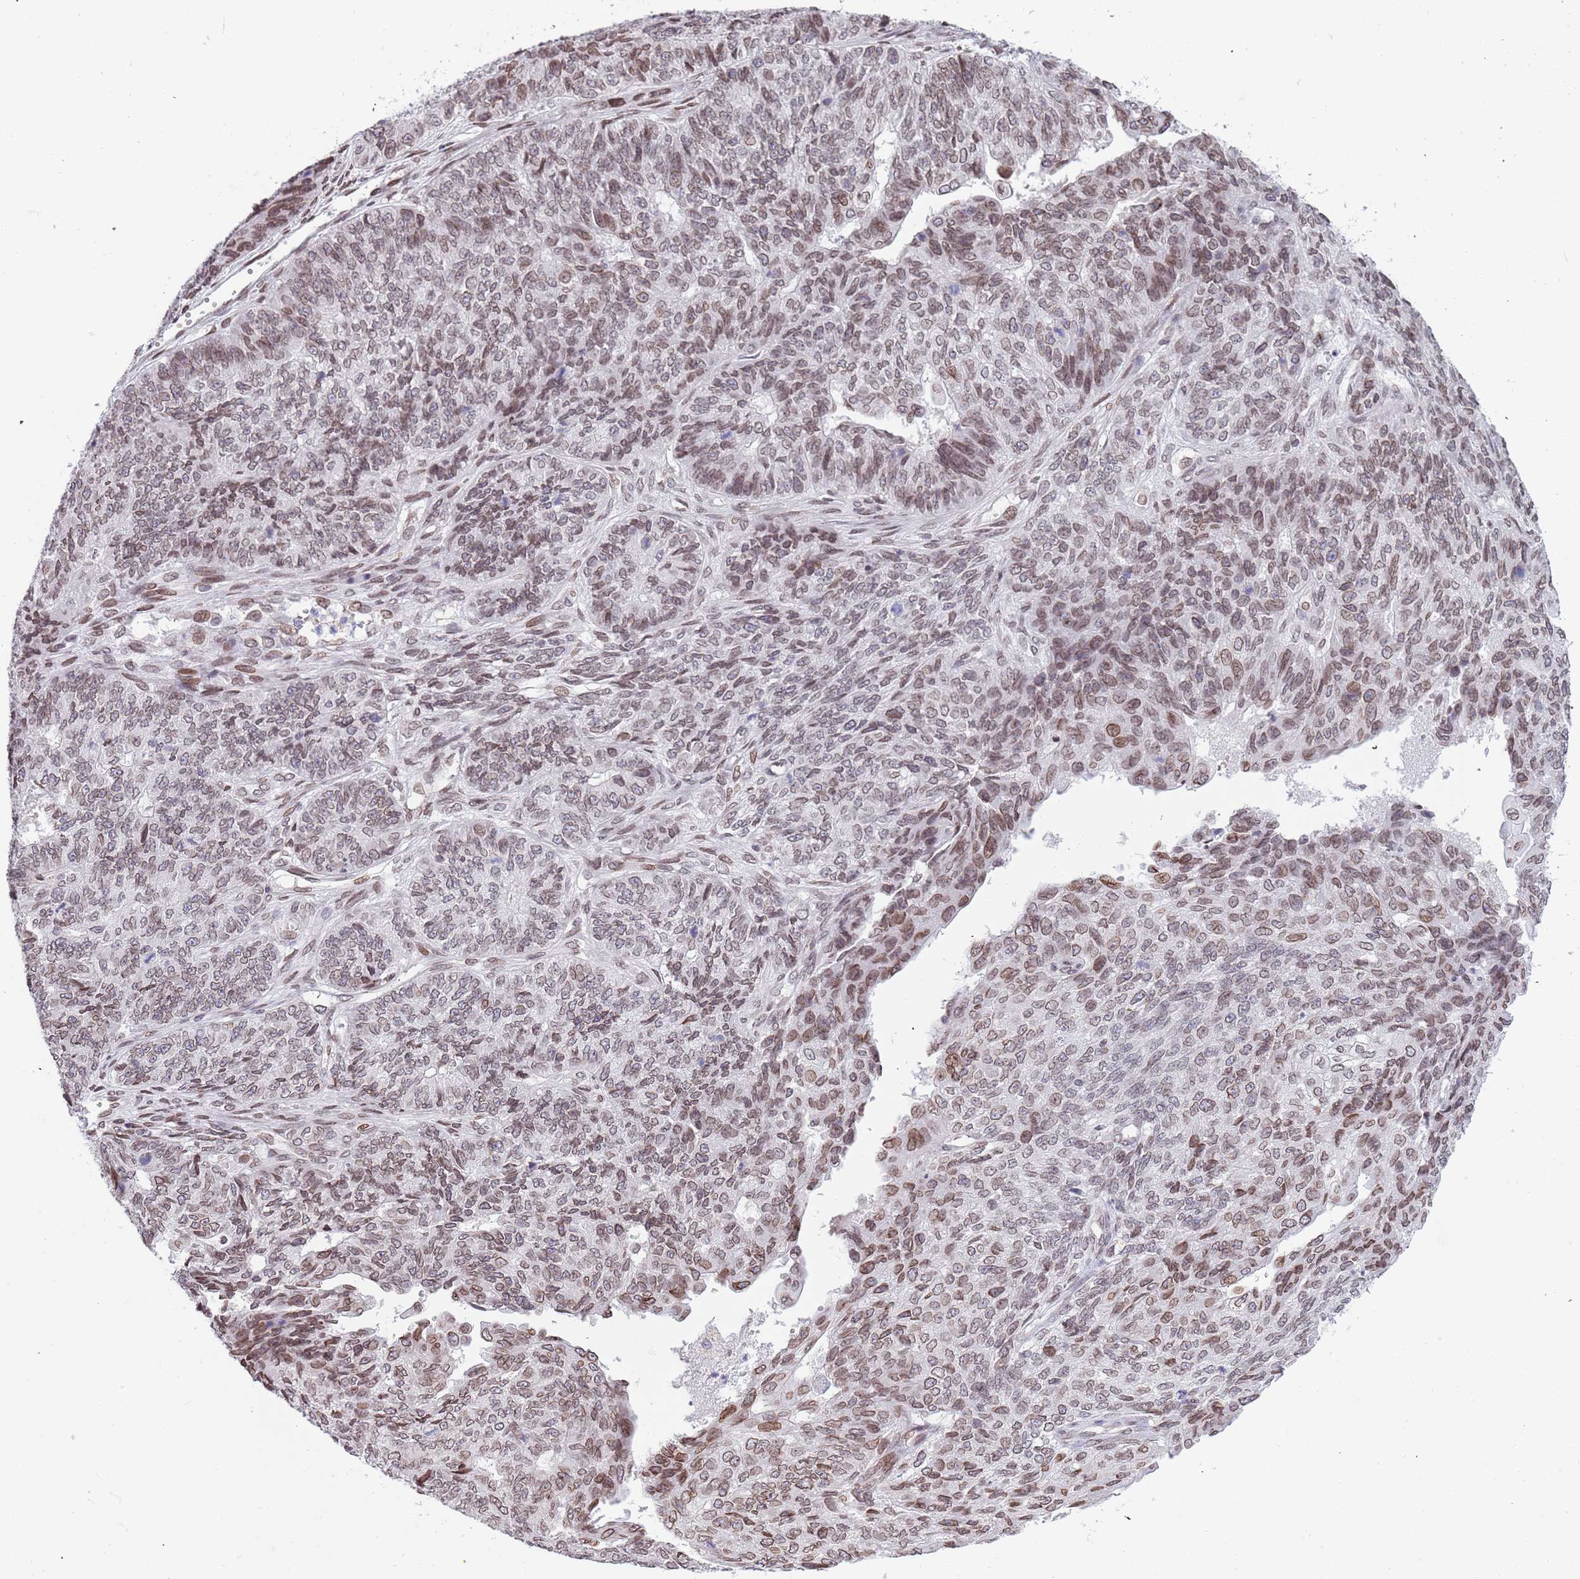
{"staining": {"intensity": "weak", "quantity": ">75%", "location": "cytoplasmic/membranous,nuclear"}, "tissue": "endometrial cancer", "cell_type": "Tumor cells", "image_type": "cancer", "snomed": [{"axis": "morphology", "description": "Adenocarcinoma, NOS"}, {"axis": "topography", "description": "Endometrium"}], "caption": "Adenocarcinoma (endometrial) stained for a protein (brown) displays weak cytoplasmic/membranous and nuclear positive positivity in about >75% of tumor cells.", "gene": "KLHDC2", "patient": {"sex": "female", "age": 32}}